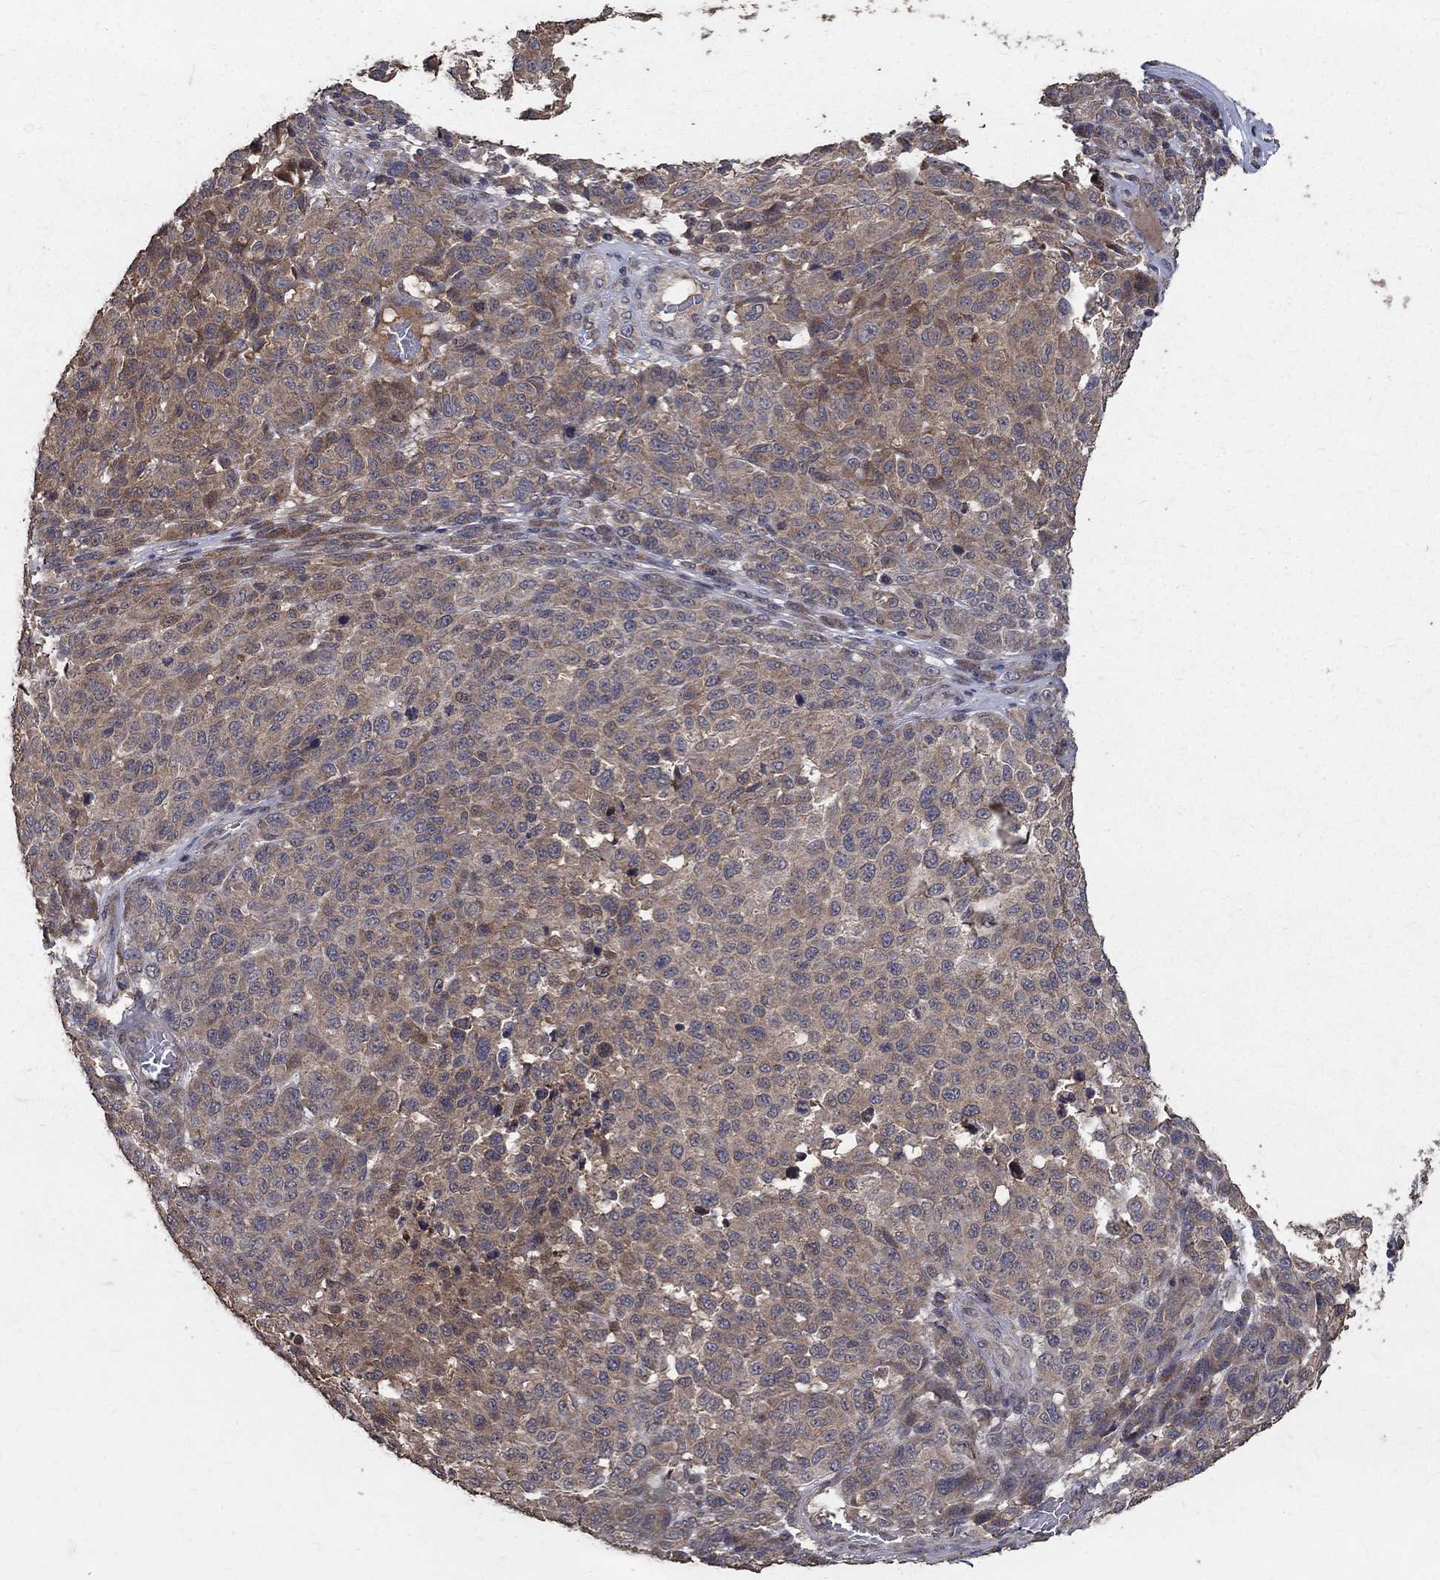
{"staining": {"intensity": "weak", "quantity": "25%-75%", "location": "cytoplasmic/membranous"}, "tissue": "melanoma", "cell_type": "Tumor cells", "image_type": "cancer", "snomed": [{"axis": "morphology", "description": "Malignant melanoma, NOS"}, {"axis": "topography", "description": "Skin"}], "caption": "Melanoma stained with a protein marker demonstrates weak staining in tumor cells.", "gene": "C17orf75", "patient": {"sex": "male", "age": 59}}